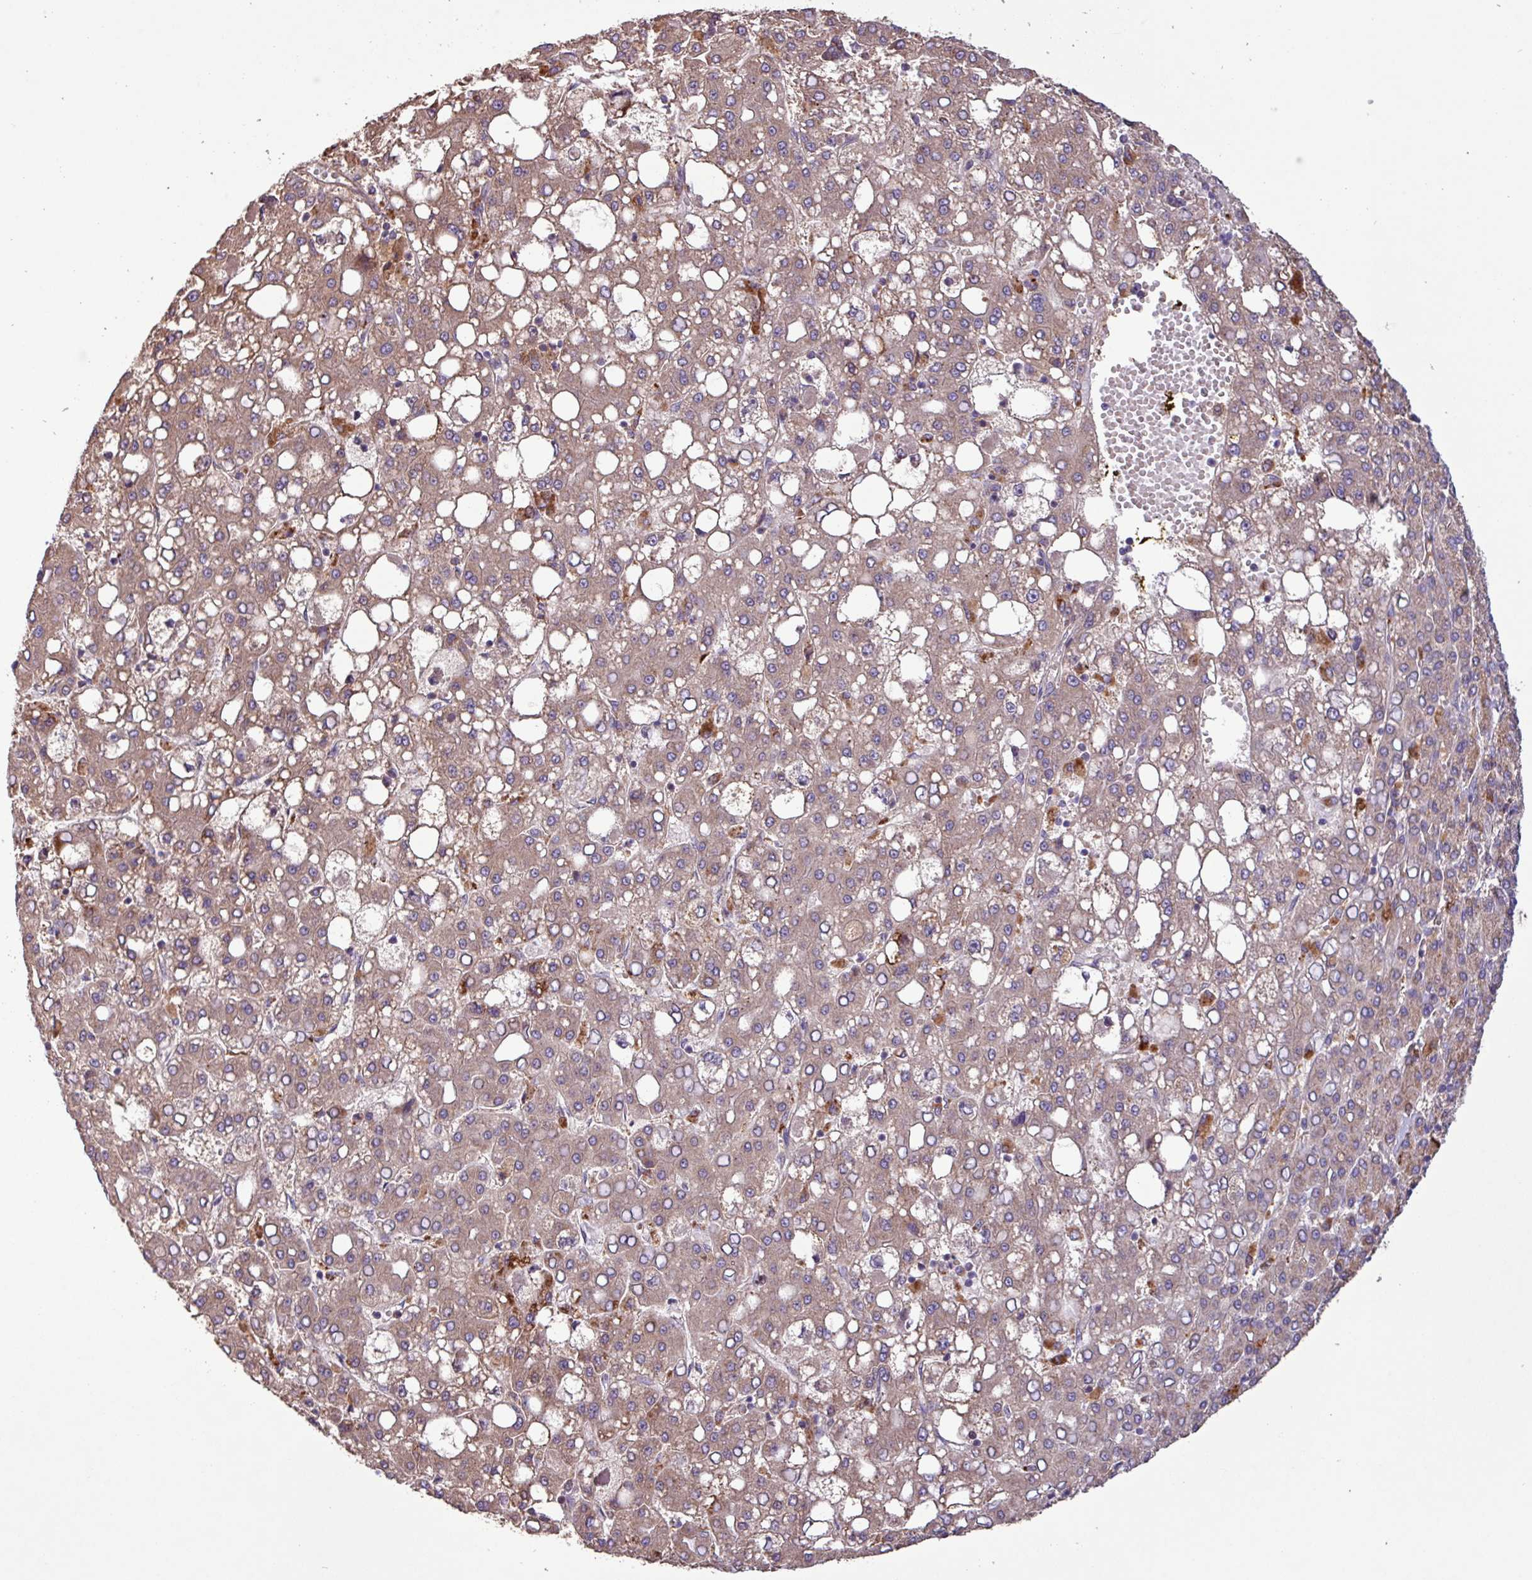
{"staining": {"intensity": "weak", "quantity": ">75%", "location": "cytoplasmic/membranous"}, "tissue": "liver cancer", "cell_type": "Tumor cells", "image_type": "cancer", "snomed": [{"axis": "morphology", "description": "Carcinoma, Hepatocellular, NOS"}, {"axis": "topography", "description": "Liver"}], "caption": "Human liver cancer (hepatocellular carcinoma) stained with a brown dye reveals weak cytoplasmic/membranous positive staining in about >75% of tumor cells.", "gene": "PTPRQ", "patient": {"sex": "male", "age": 65}}